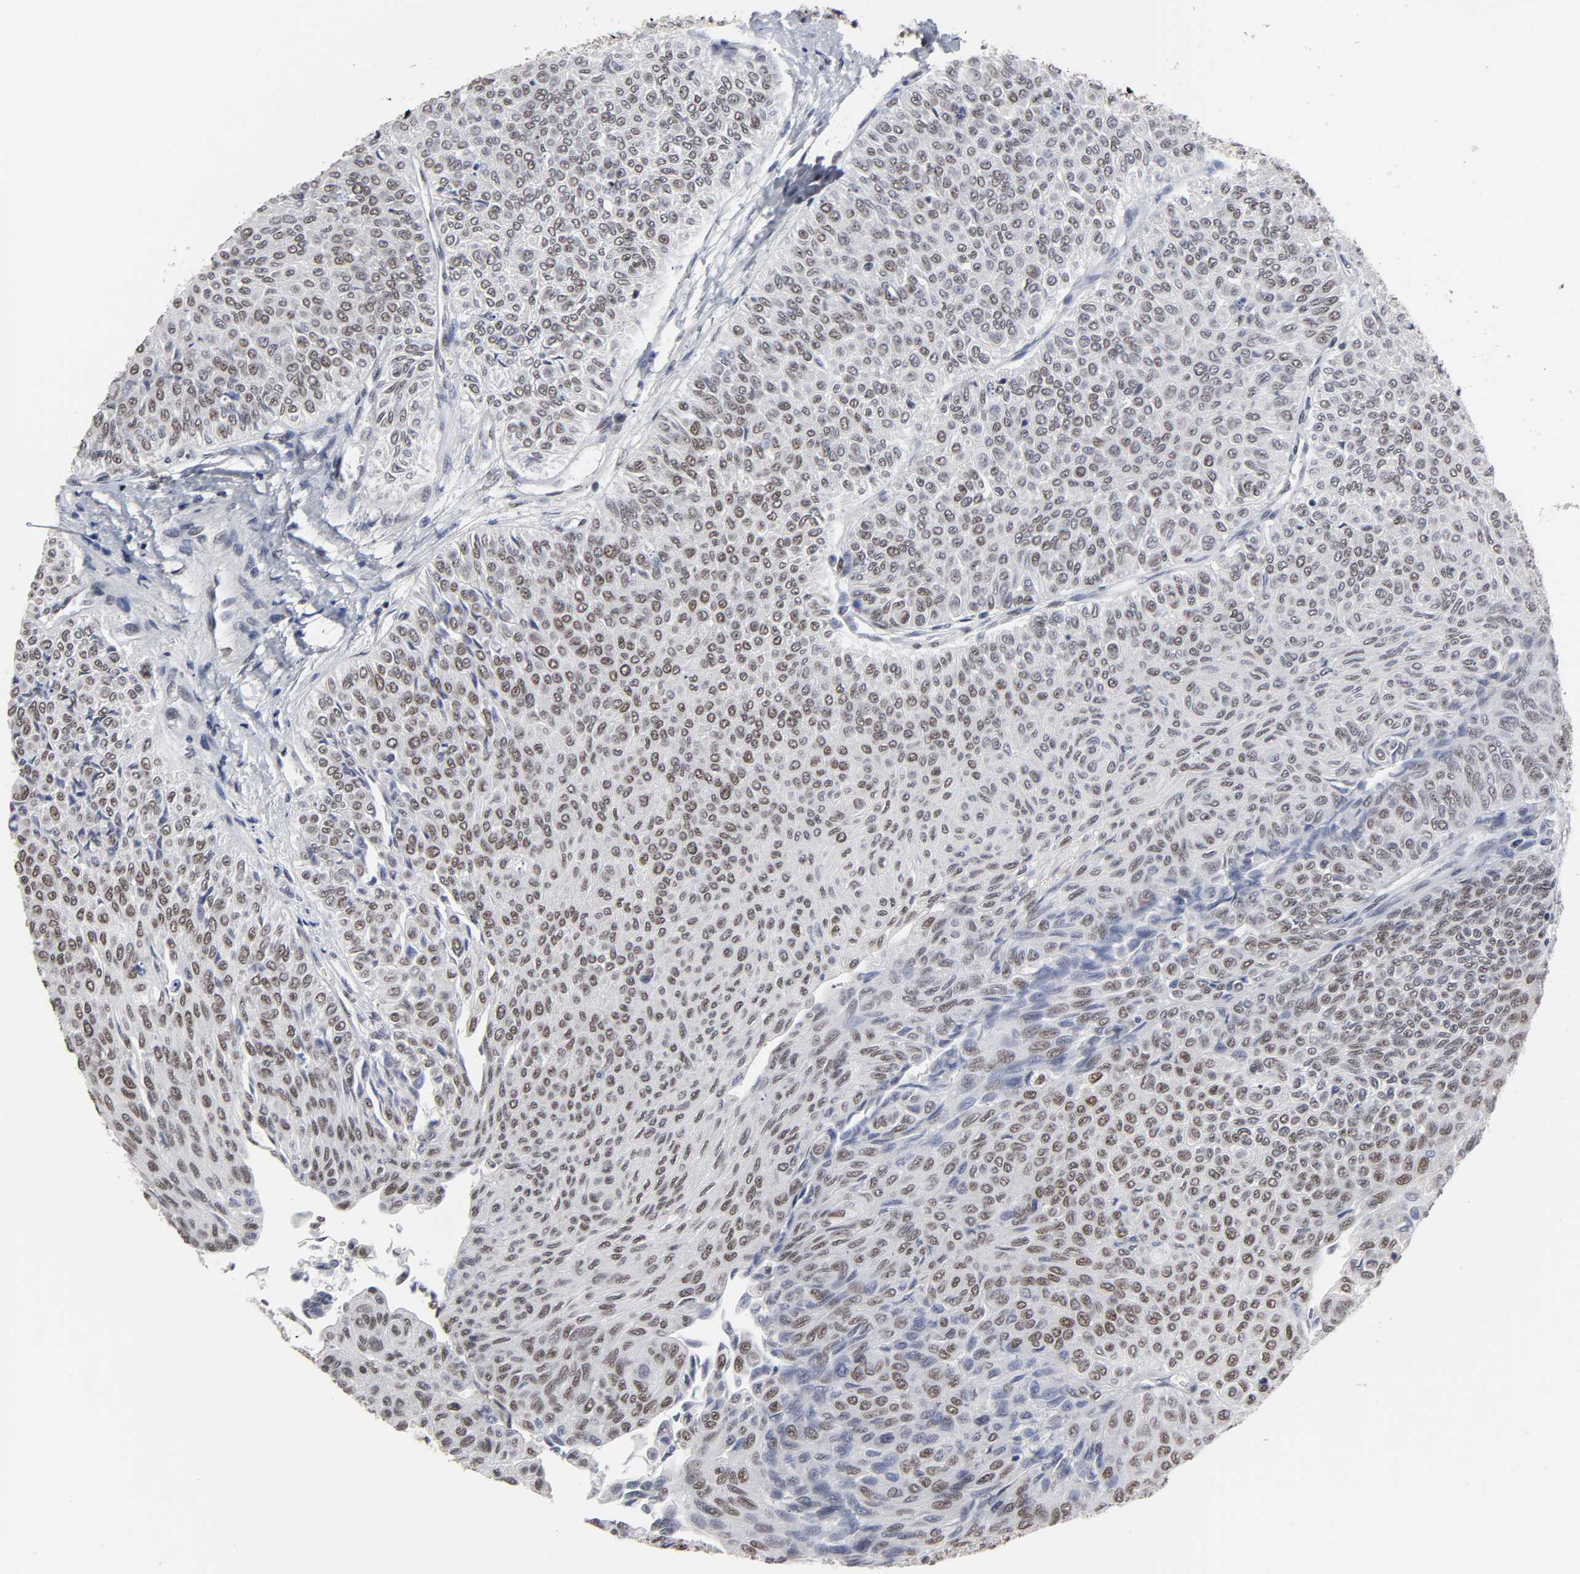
{"staining": {"intensity": "weak", "quantity": ">75%", "location": "nuclear"}, "tissue": "urothelial cancer", "cell_type": "Tumor cells", "image_type": "cancer", "snomed": [{"axis": "morphology", "description": "Urothelial carcinoma, Low grade"}, {"axis": "topography", "description": "Urinary bladder"}], "caption": "Human urothelial carcinoma (low-grade) stained for a protein (brown) displays weak nuclear positive staining in approximately >75% of tumor cells.", "gene": "TRIM33", "patient": {"sex": "male", "age": 78}}